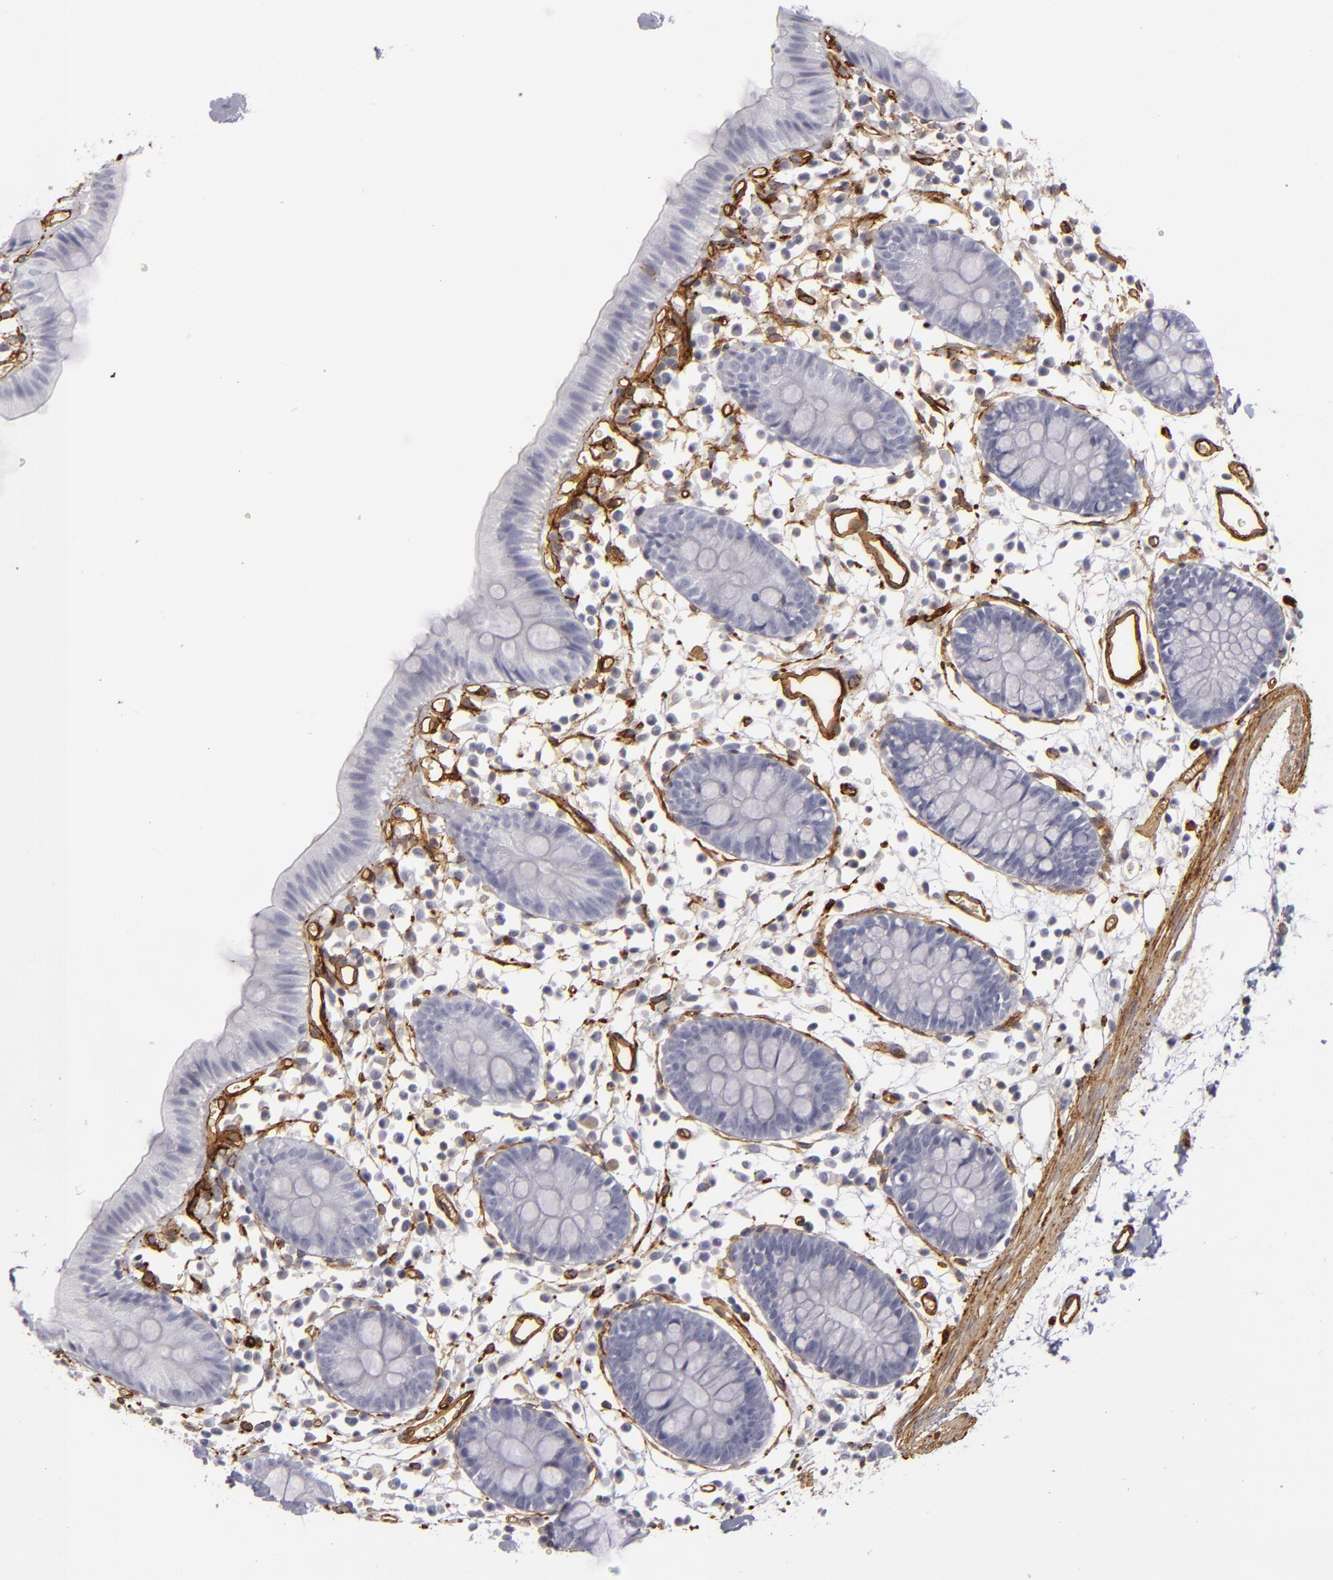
{"staining": {"intensity": "strong", "quantity": ">75%", "location": "cytoplasmic/membranous"}, "tissue": "colon", "cell_type": "Endothelial cells", "image_type": "normal", "snomed": [{"axis": "morphology", "description": "Normal tissue, NOS"}, {"axis": "topography", "description": "Colon"}], "caption": "IHC (DAB (3,3'-diaminobenzidine)) staining of normal human colon displays strong cytoplasmic/membranous protein expression in approximately >75% of endothelial cells.", "gene": "MCAM", "patient": {"sex": "male", "age": 14}}